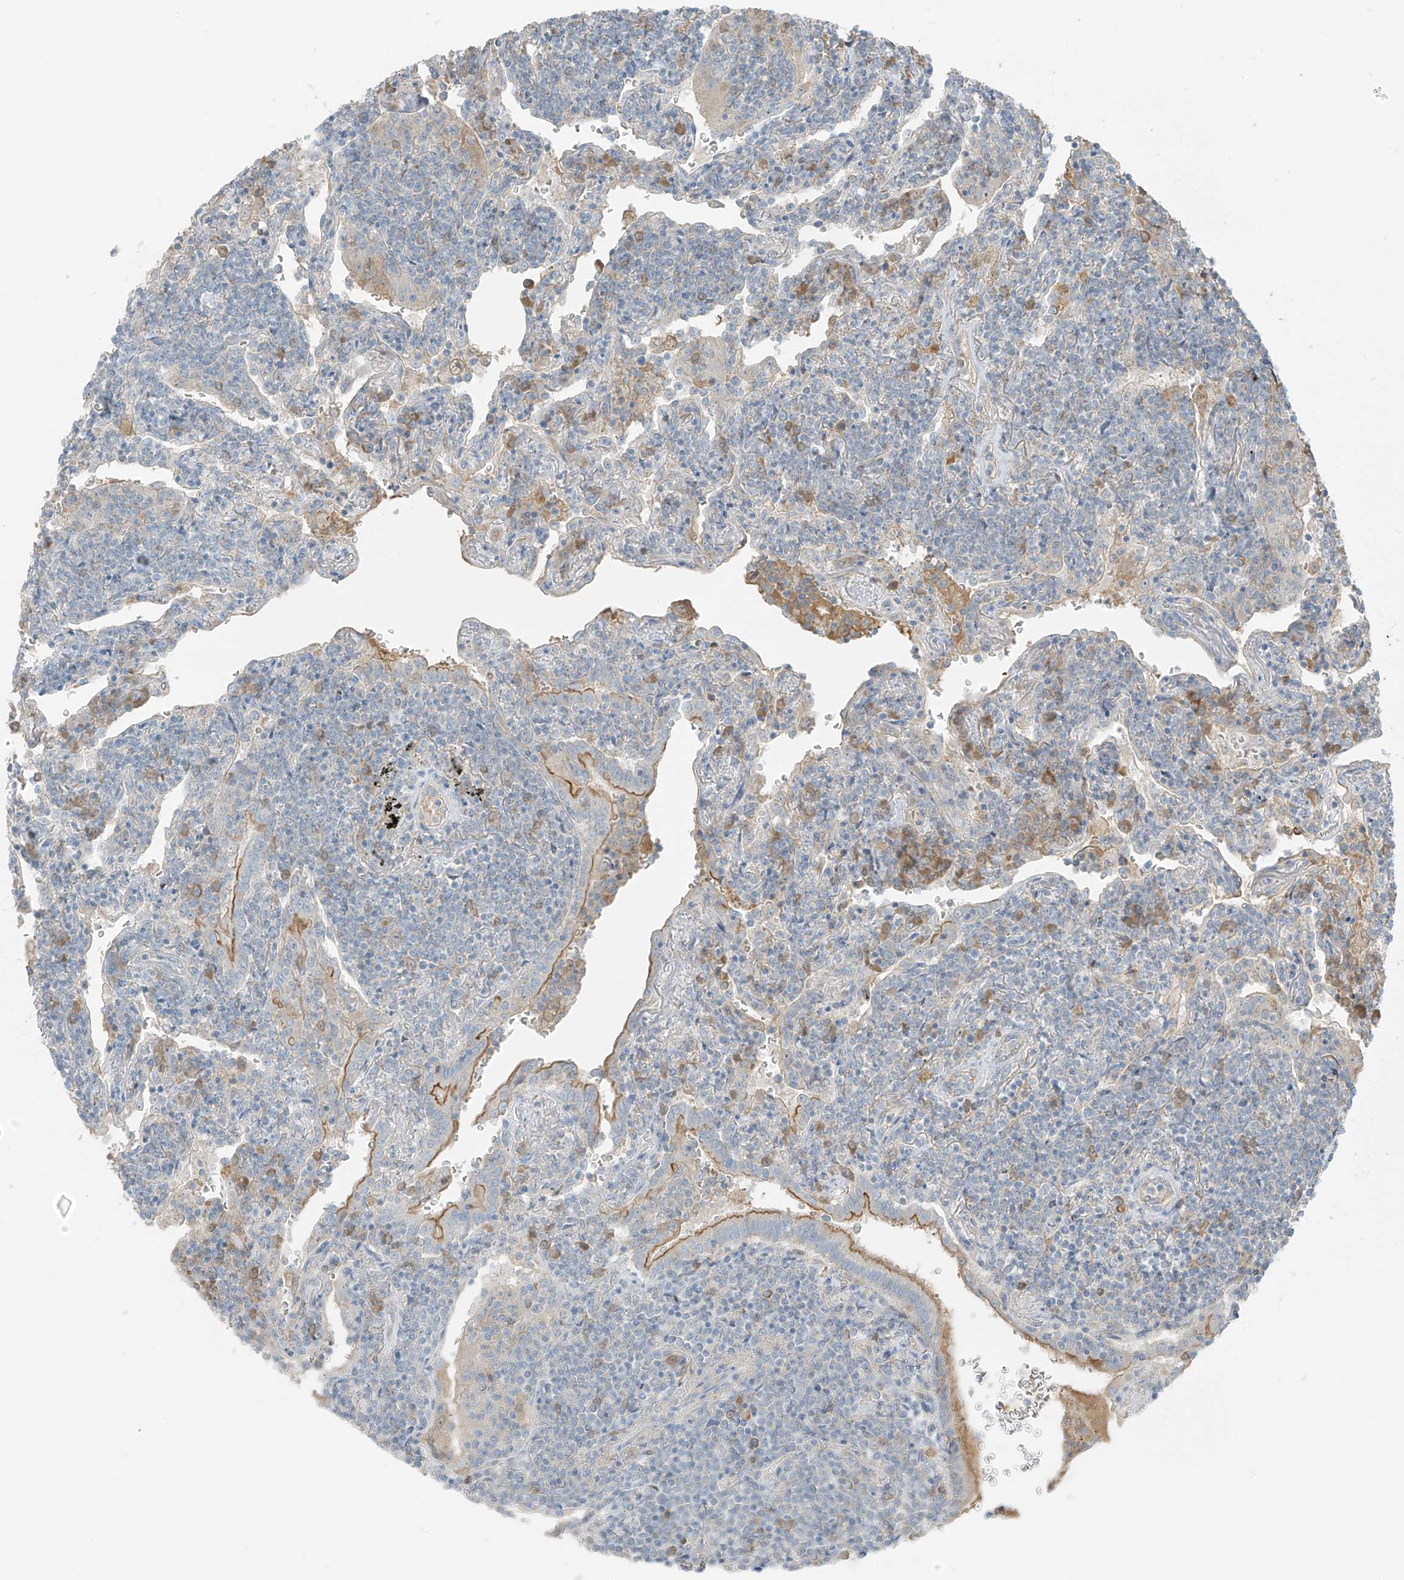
{"staining": {"intensity": "negative", "quantity": "none", "location": "none"}, "tissue": "lymphoma", "cell_type": "Tumor cells", "image_type": "cancer", "snomed": [{"axis": "morphology", "description": "Malignant lymphoma, non-Hodgkin's type, Low grade"}, {"axis": "topography", "description": "Lung"}], "caption": "Image shows no protein expression in tumor cells of low-grade malignant lymphoma, non-Hodgkin's type tissue.", "gene": "FAM131C", "patient": {"sex": "female", "age": 71}}